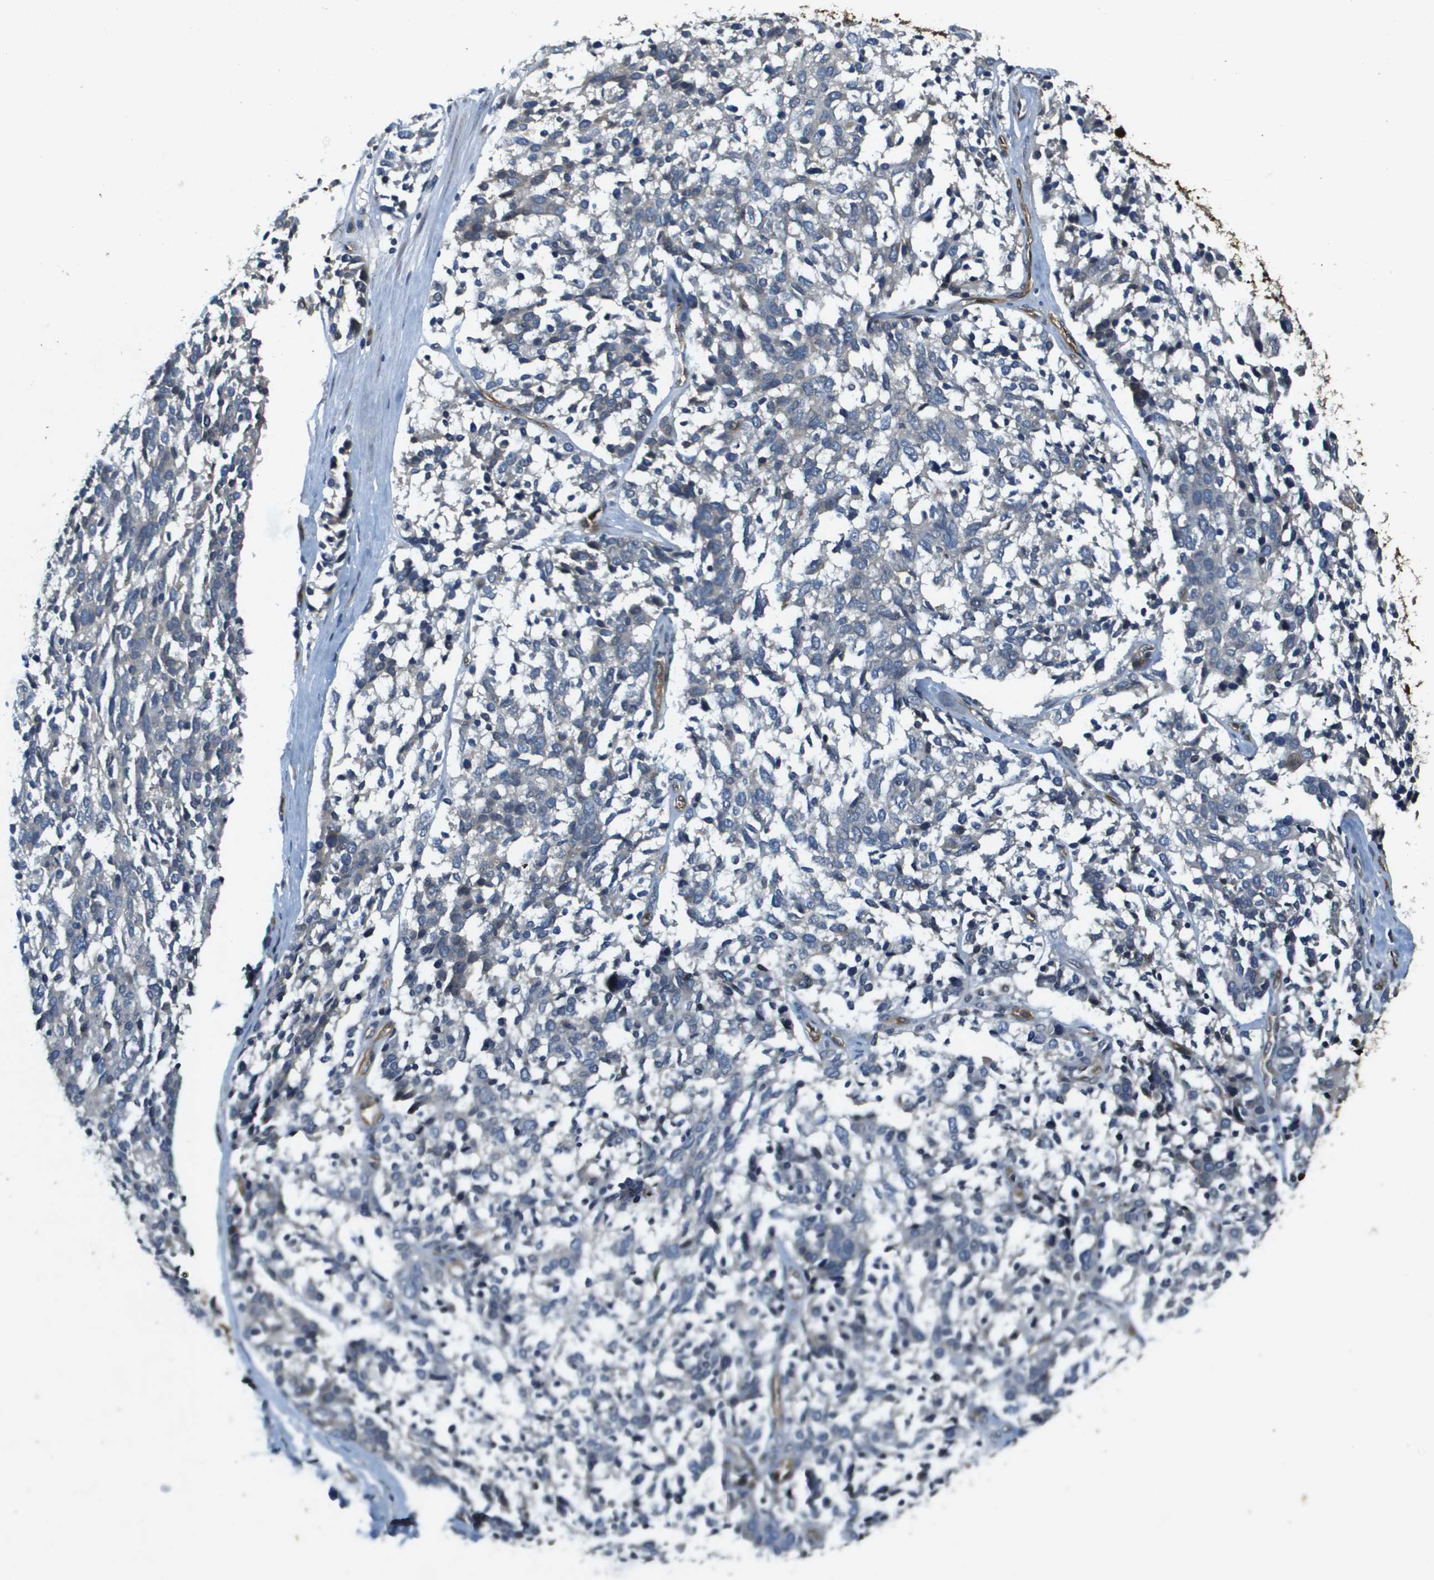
{"staining": {"intensity": "negative", "quantity": "none", "location": "none"}, "tissue": "ovarian cancer", "cell_type": "Tumor cells", "image_type": "cancer", "snomed": [{"axis": "morphology", "description": "Cystadenocarcinoma, serous, NOS"}, {"axis": "topography", "description": "Ovary"}], "caption": "This is an immunohistochemistry (IHC) image of human serous cystadenocarcinoma (ovarian). There is no positivity in tumor cells.", "gene": "PGAP3", "patient": {"sex": "female", "age": 44}}